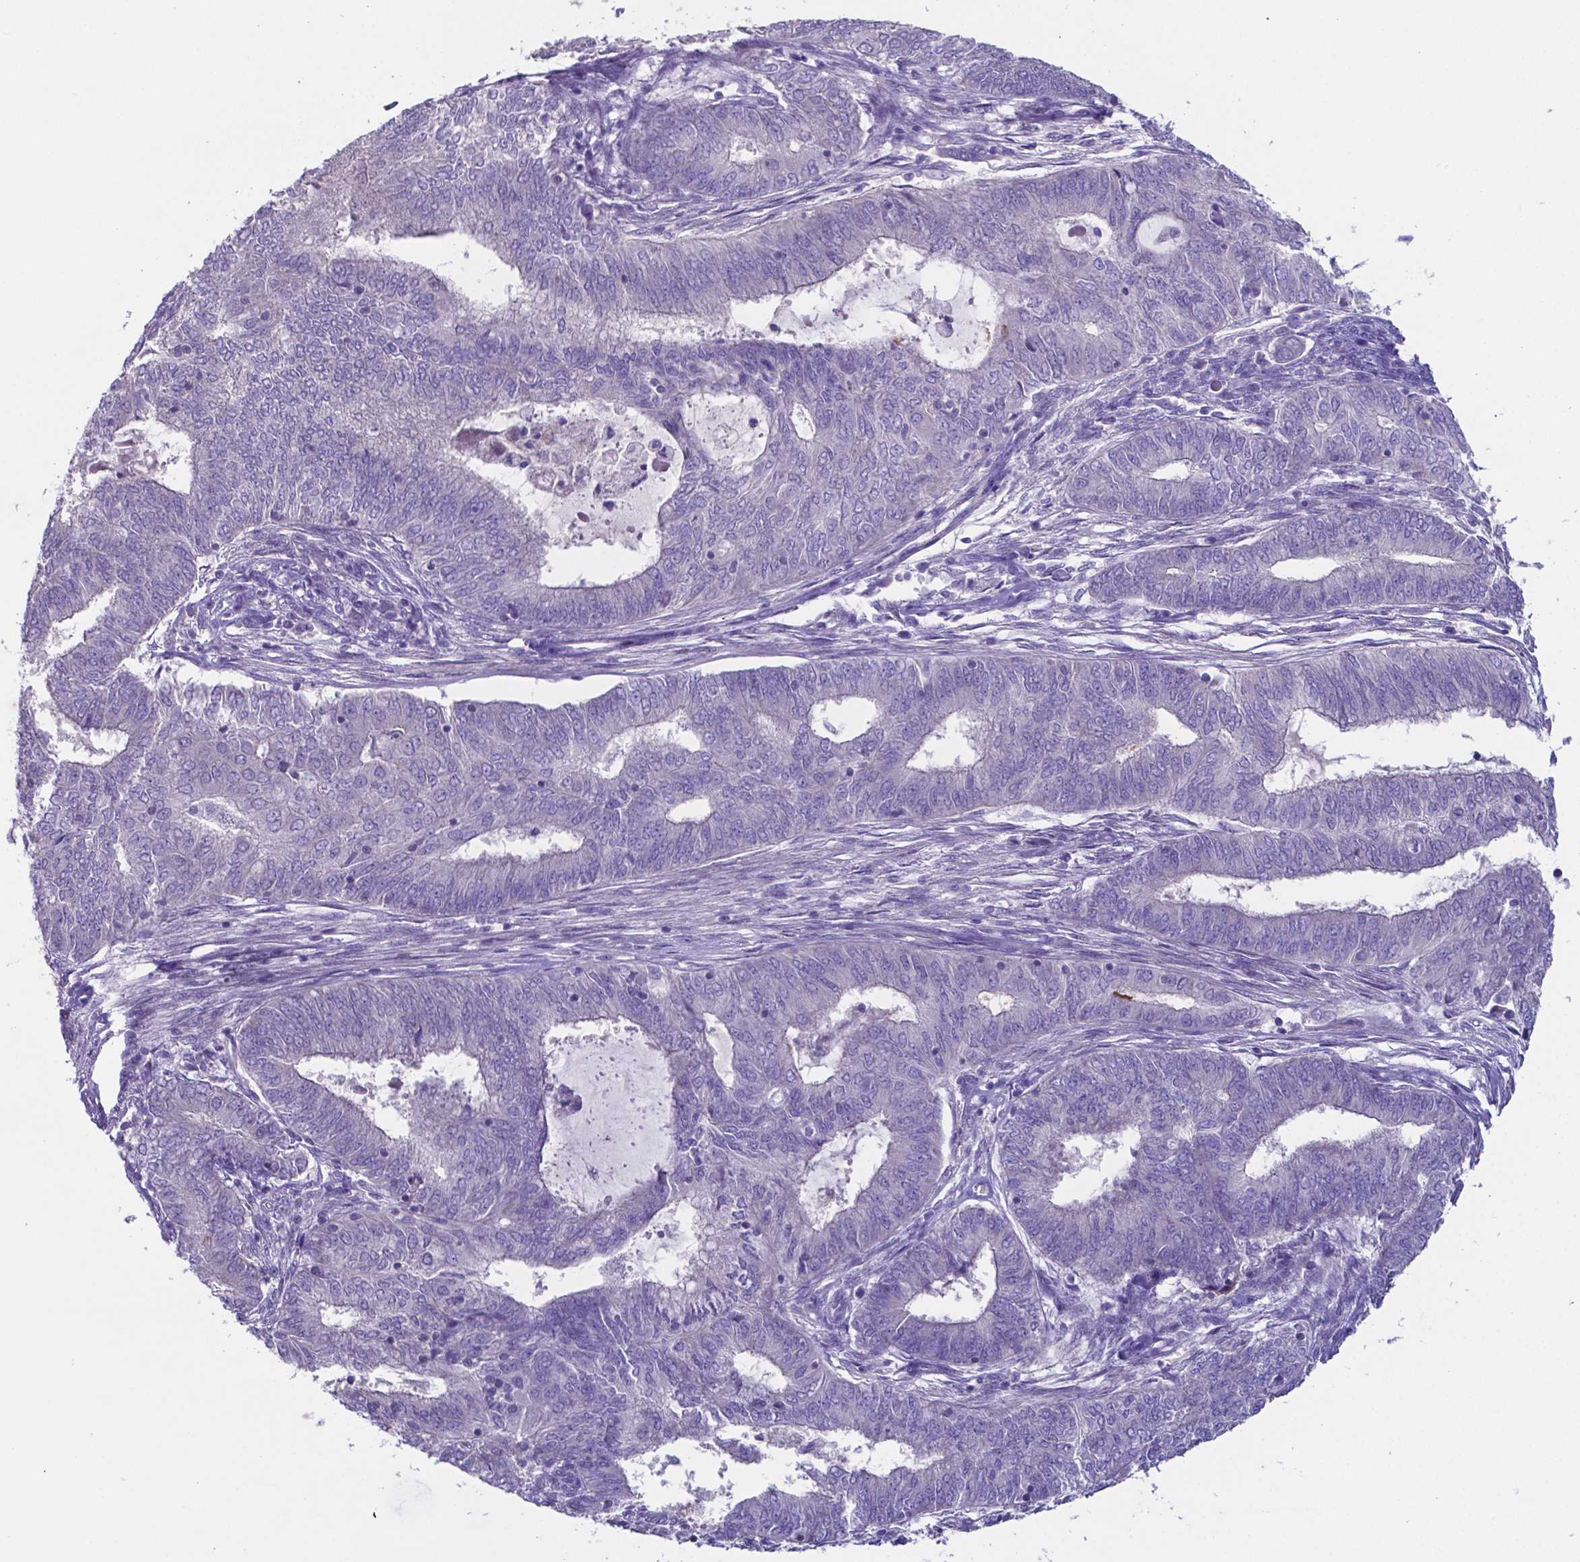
{"staining": {"intensity": "negative", "quantity": "none", "location": "none"}, "tissue": "endometrial cancer", "cell_type": "Tumor cells", "image_type": "cancer", "snomed": [{"axis": "morphology", "description": "Adenocarcinoma, NOS"}, {"axis": "topography", "description": "Endometrium"}], "caption": "This is an immunohistochemistry (IHC) histopathology image of adenocarcinoma (endometrial). There is no staining in tumor cells.", "gene": "TYRO3", "patient": {"sex": "female", "age": 62}}